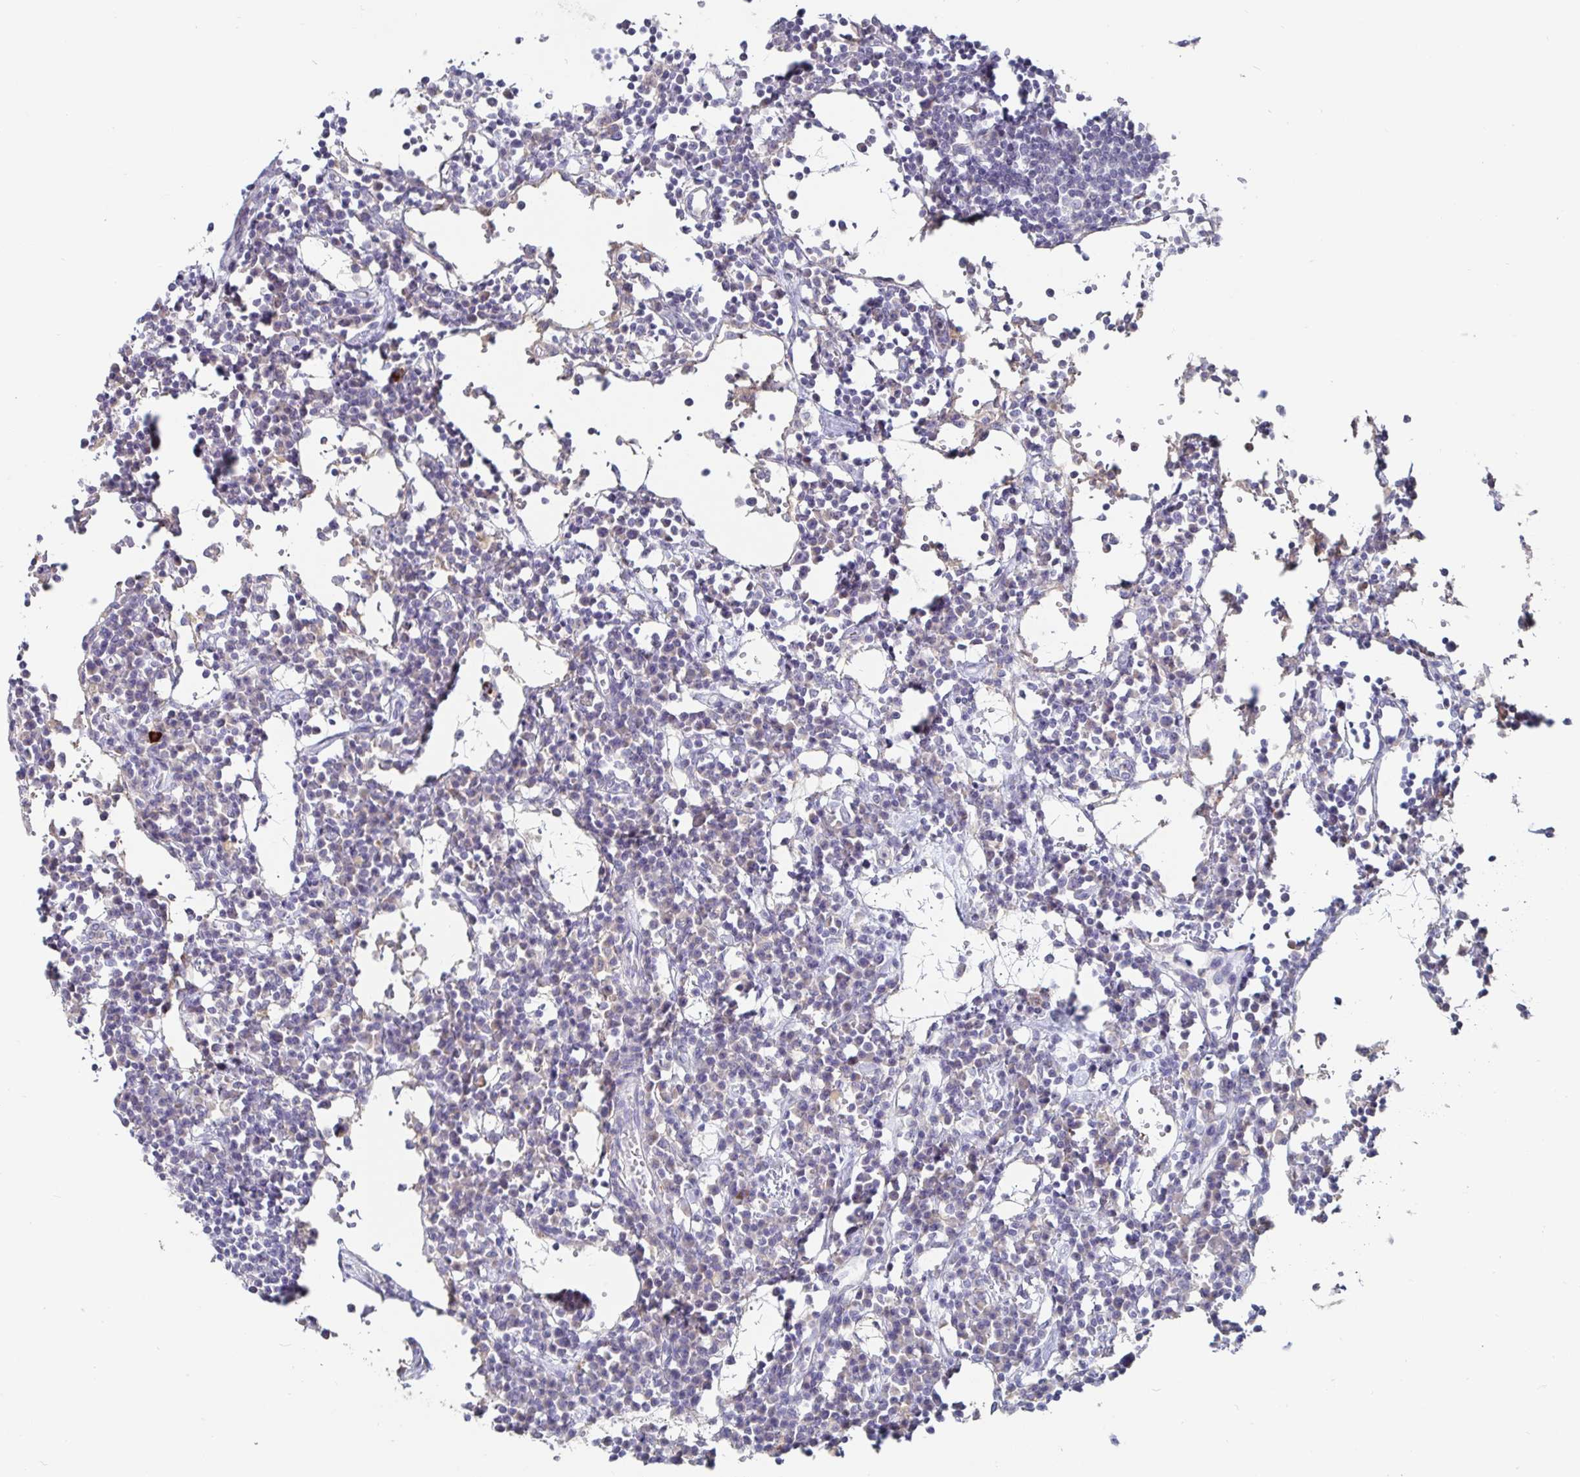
{"staining": {"intensity": "negative", "quantity": "none", "location": "none"}, "tissue": "lymph node", "cell_type": "Germinal center cells", "image_type": "normal", "snomed": [{"axis": "morphology", "description": "Normal tissue, NOS"}, {"axis": "topography", "description": "Lymph node"}], "caption": "Immunohistochemistry photomicrograph of unremarkable lymph node: human lymph node stained with DAB (3,3'-diaminobenzidine) exhibits no significant protein expression in germinal center cells.", "gene": "SPPL3", "patient": {"sex": "female", "age": 78}}